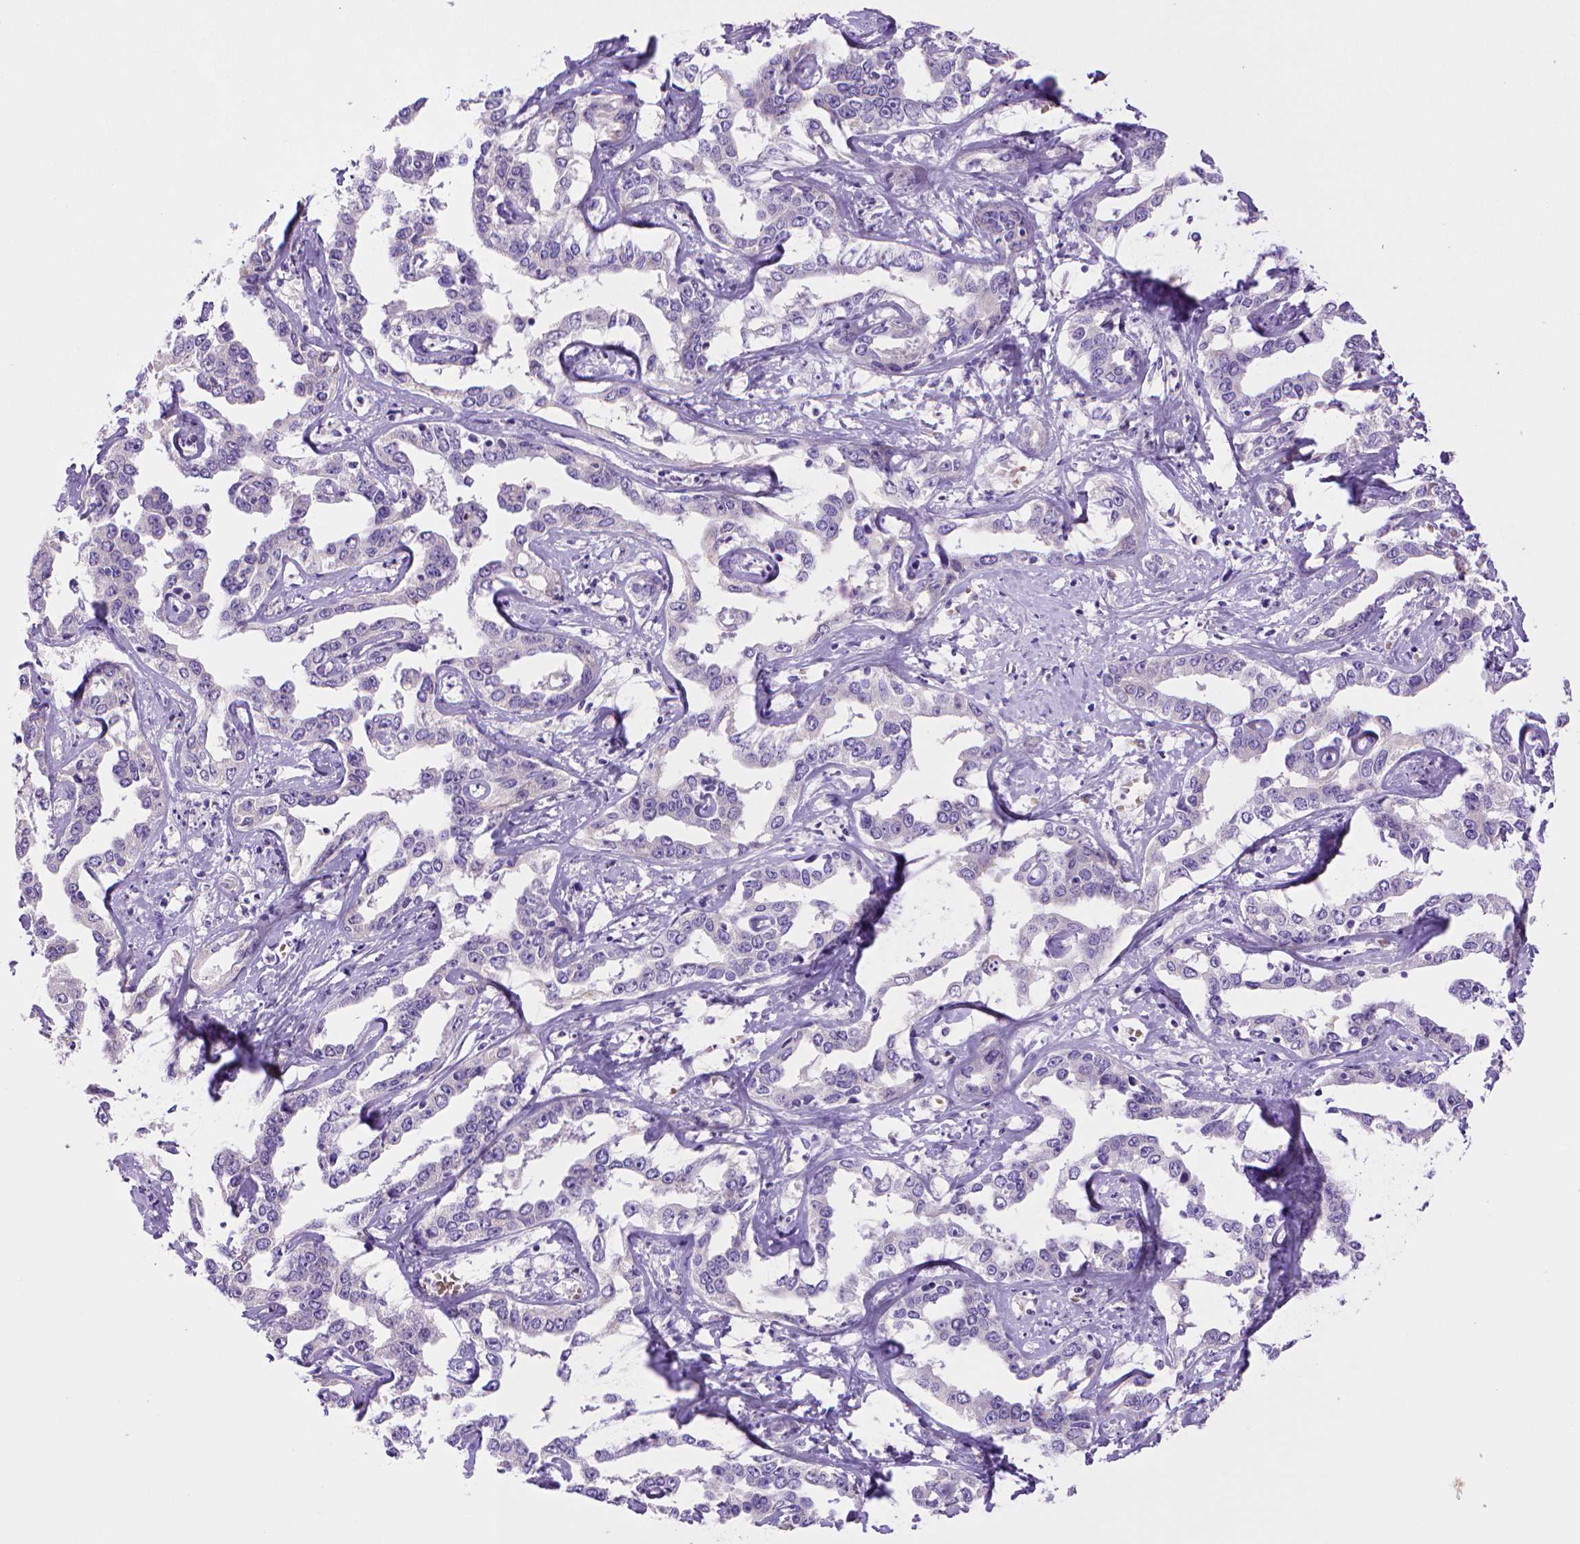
{"staining": {"intensity": "negative", "quantity": "none", "location": "none"}, "tissue": "liver cancer", "cell_type": "Tumor cells", "image_type": "cancer", "snomed": [{"axis": "morphology", "description": "Cholangiocarcinoma"}, {"axis": "topography", "description": "Liver"}], "caption": "Tumor cells show no significant expression in cholangiocarcinoma (liver).", "gene": "BAAT", "patient": {"sex": "male", "age": 59}}